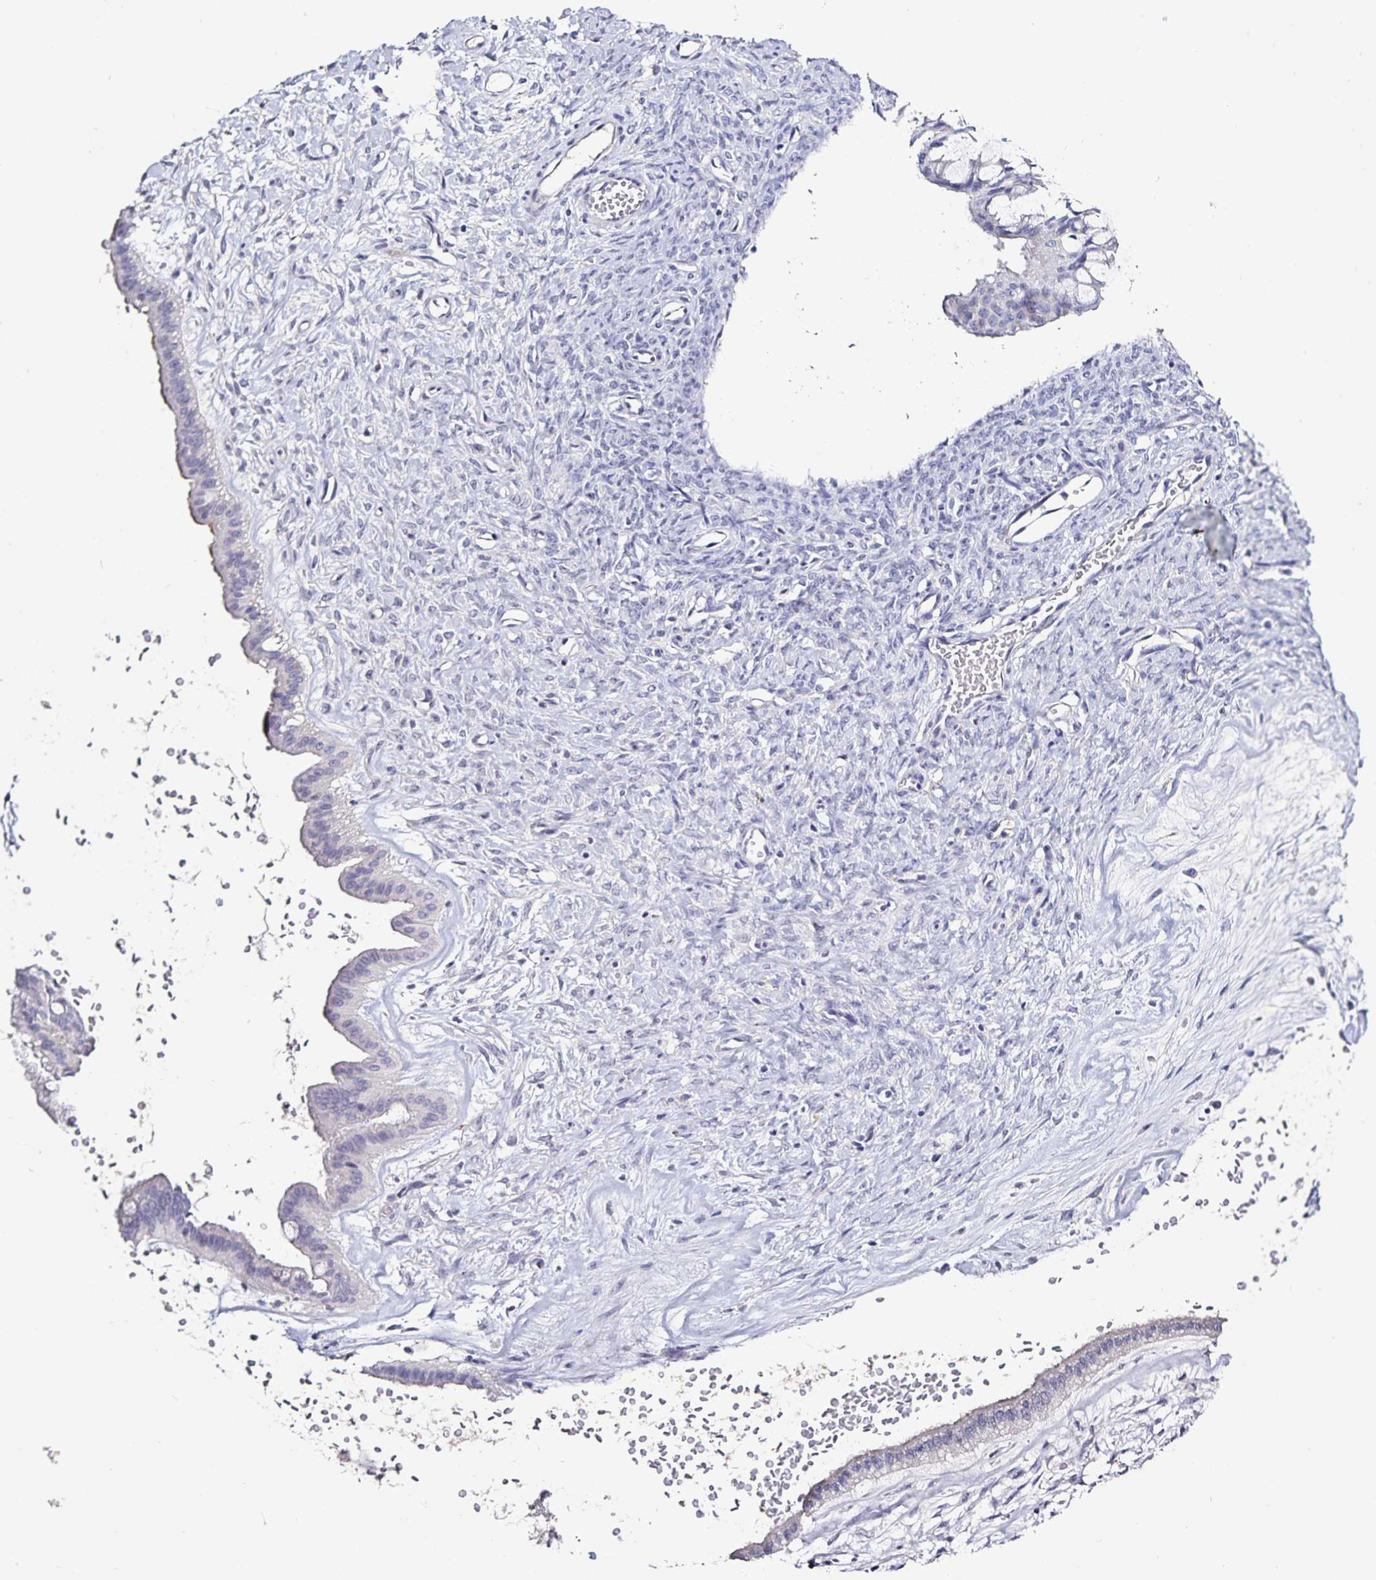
{"staining": {"intensity": "negative", "quantity": "none", "location": "none"}, "tissue": "ovarian cancer", "cell_type": "Tumor cells", "image_type": "cancer", "snomed": [{"axis": "morphology", "description": "Cystadenocarcinoma, mucinous, NOS"}, {"axis": "topography", "description": "Ovary"}], "caption": "A high-resolution photomicrograph shows immunohistochemistry staining of ovarian cancer, which shows no significant positivity in tumor cells.", "gene": "TTR", "patient": {"sex": "female", "age": 73}}